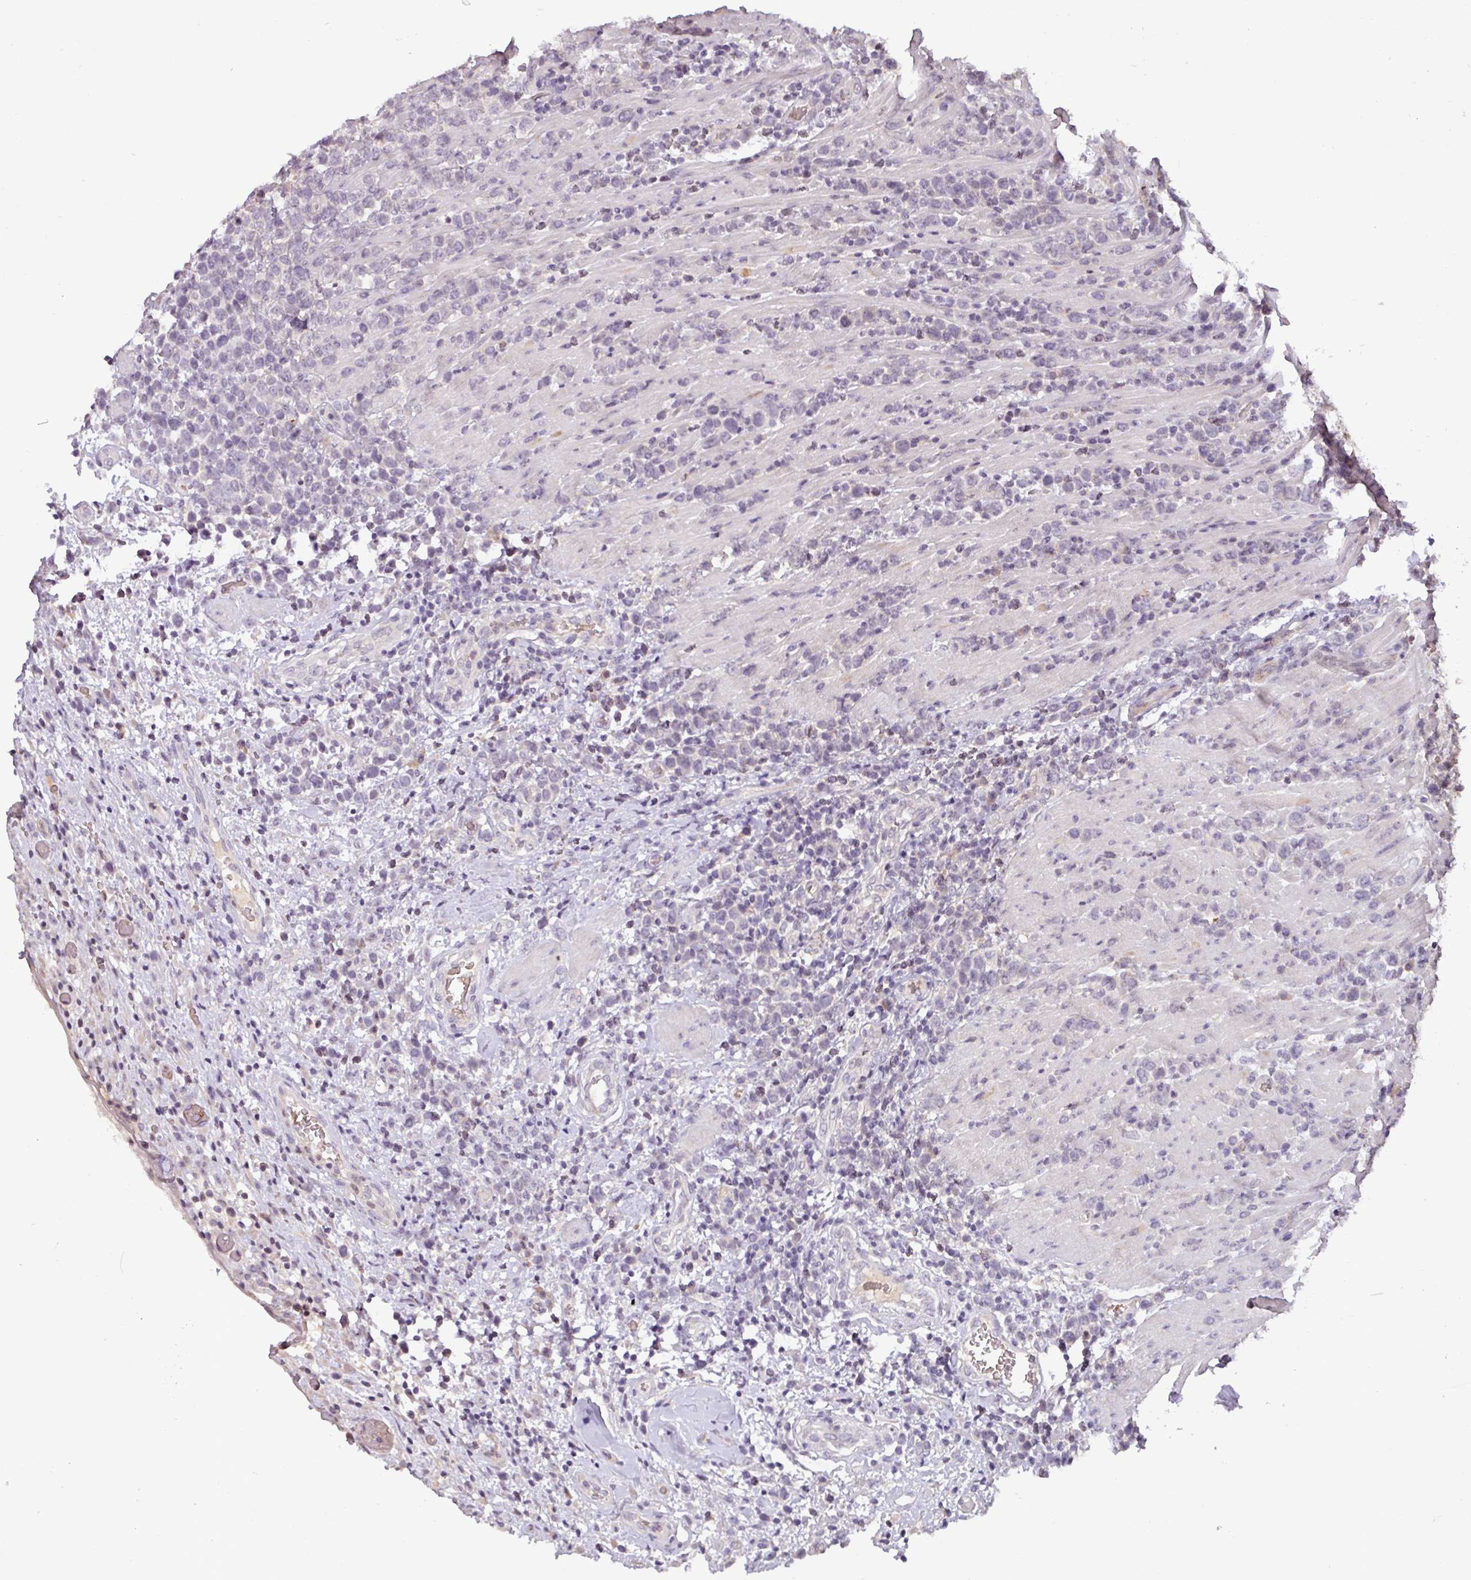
{"staining": {"intensity": "negative", "quantity": "none", "location": "none"}, "tissue": "lymphoma", "cell_type": "Tumor cells", "image_type": "cancer", "snomed": [{"axis": "morphology", "description": "Malignant lymphoma, non-Hodgkin's type, High grade"}, {"axis": "topography", "description": "Soft tissue"}], "caption": "DAB immunohistochemical staining of human high-grade malignant lymphoma, non-Hodgkin's type exhibits no significant positivity in tumor cells.", "gene": "SLC5A10", "patient": {"sex": "female", "age": 56}}